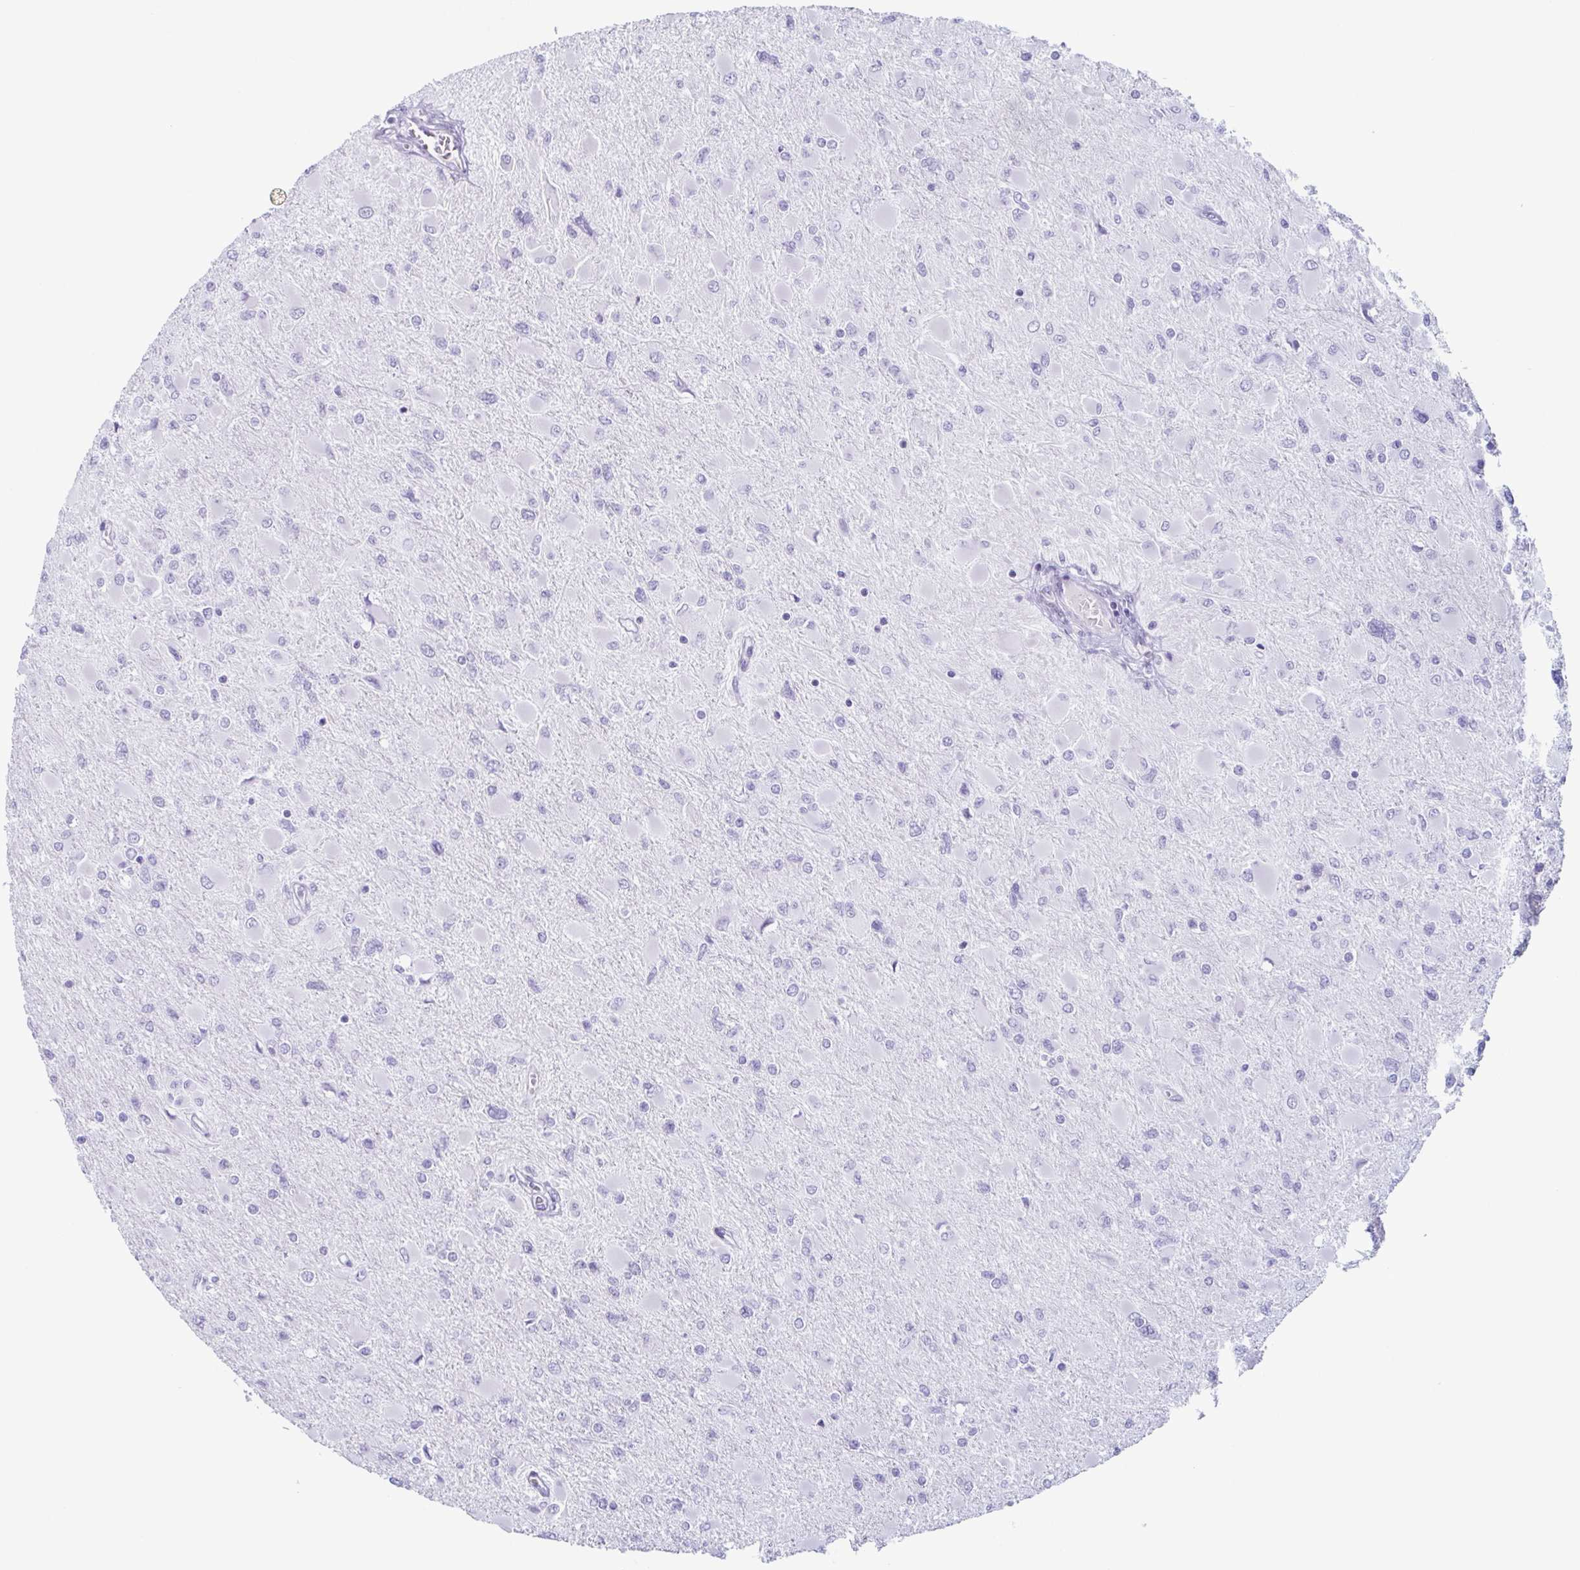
{"staining": {"intensity": "negative", "quantity": "none", "location": "none"}, "tissue": "glioma", "cell_type": "Tumor cells", "image_type": "cancer", "snomed": [{"axis": "morphology", "description": "Glioma, malignant, High grade"}, {"axis": "topography", "description": "Cerebral cortex"}], "caption": "A micrograph of high-grade glioma (malignant) stained for a protein demonstrates no brown staining in tumor cells. (Brightfield microscopy of DAB immunohistochemistry (IHC) at high magnification).", "gene": "ENKUR", "patient": {"sex": "female", "age": 36}}